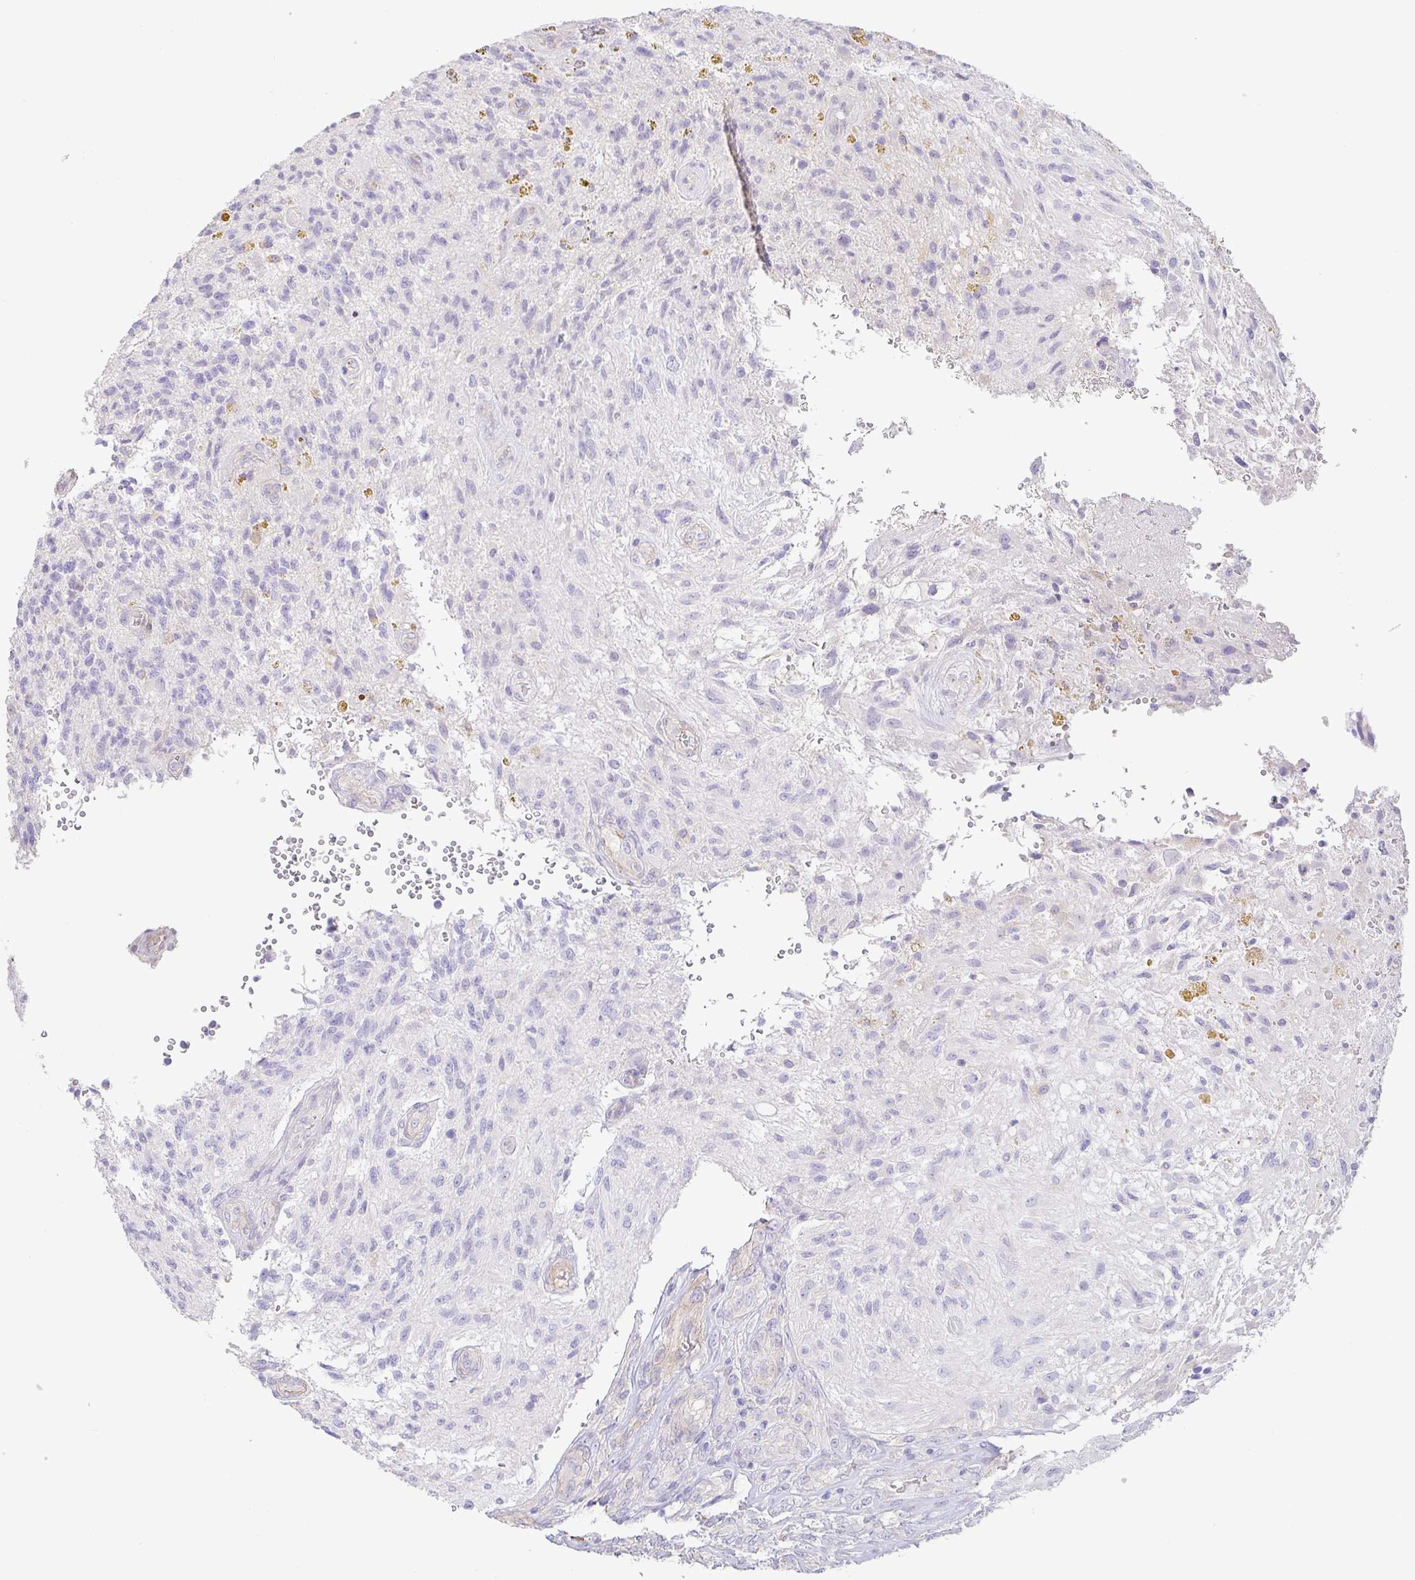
{"staining": {"intensity": "negative", "quantity": "none", "location": "none"}, "tissue": "glioma", "cell_type": "Tumor cells", "image_type": "cancer", "snomed": [{"axis": "morphology", "description": "Glioma, malignant, High grade"}, {"axis": "topography", "description": "Brain"}], "caption": "The immunohistochemistry micrograph has no significant staining in tumor cells of glioma tissue. The staining was performed using DAB (3,3'-diaminobenzidine) to visualize the protein expression in brown, while the nuclei were stained in blue with hematoxylin (Magnification: 20x).", "gene": "PYGM", "patient": {"sex": "male", "age": 56}}